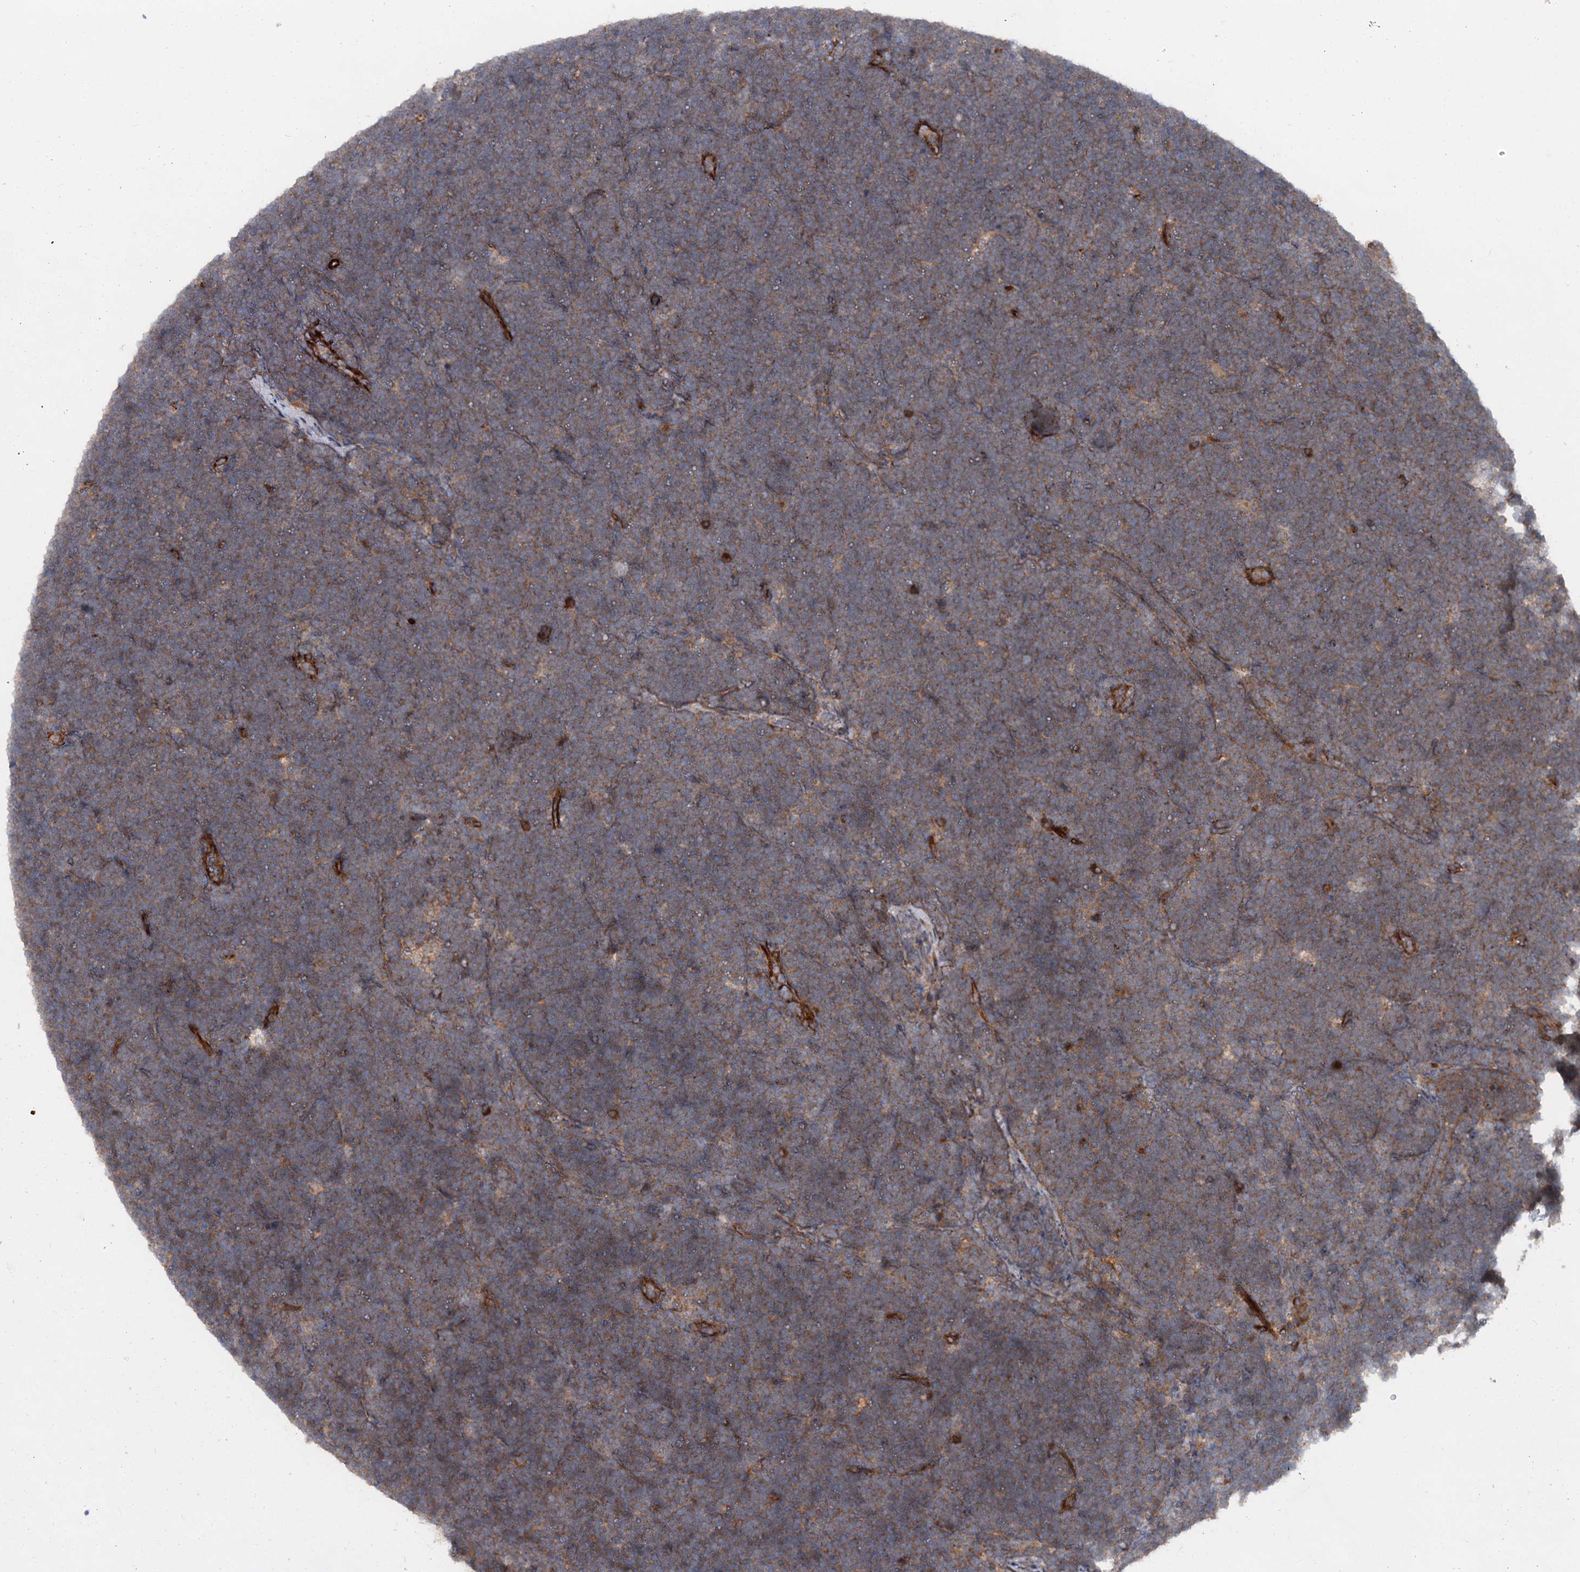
{"staining": {"intensity": "moderate", "quantity": "<25%", "location": "cytoplasmic/membranous"}, "tissue": "lymphoma", "cell_type": "Tumor cells", "image_type": "cancer", "snomed": [{"axis": "morphology", "description": "Malignant lymphoma, non-Hodgkin's type, High grade"}, {"axis": "topography", "description": "Lymph node"}], "caption": "Protein staining reveals moderate cytoplasmic/membranous staining in approximately <25% of tumor cells in lymphoma. The protein of interest is stained brown, and the nuclei are stained in blue (DAB IHC with brightfield microscopy, high magnification).", "gene": "ADGRG4", "patient": {"sex": "male", "age": 13}}